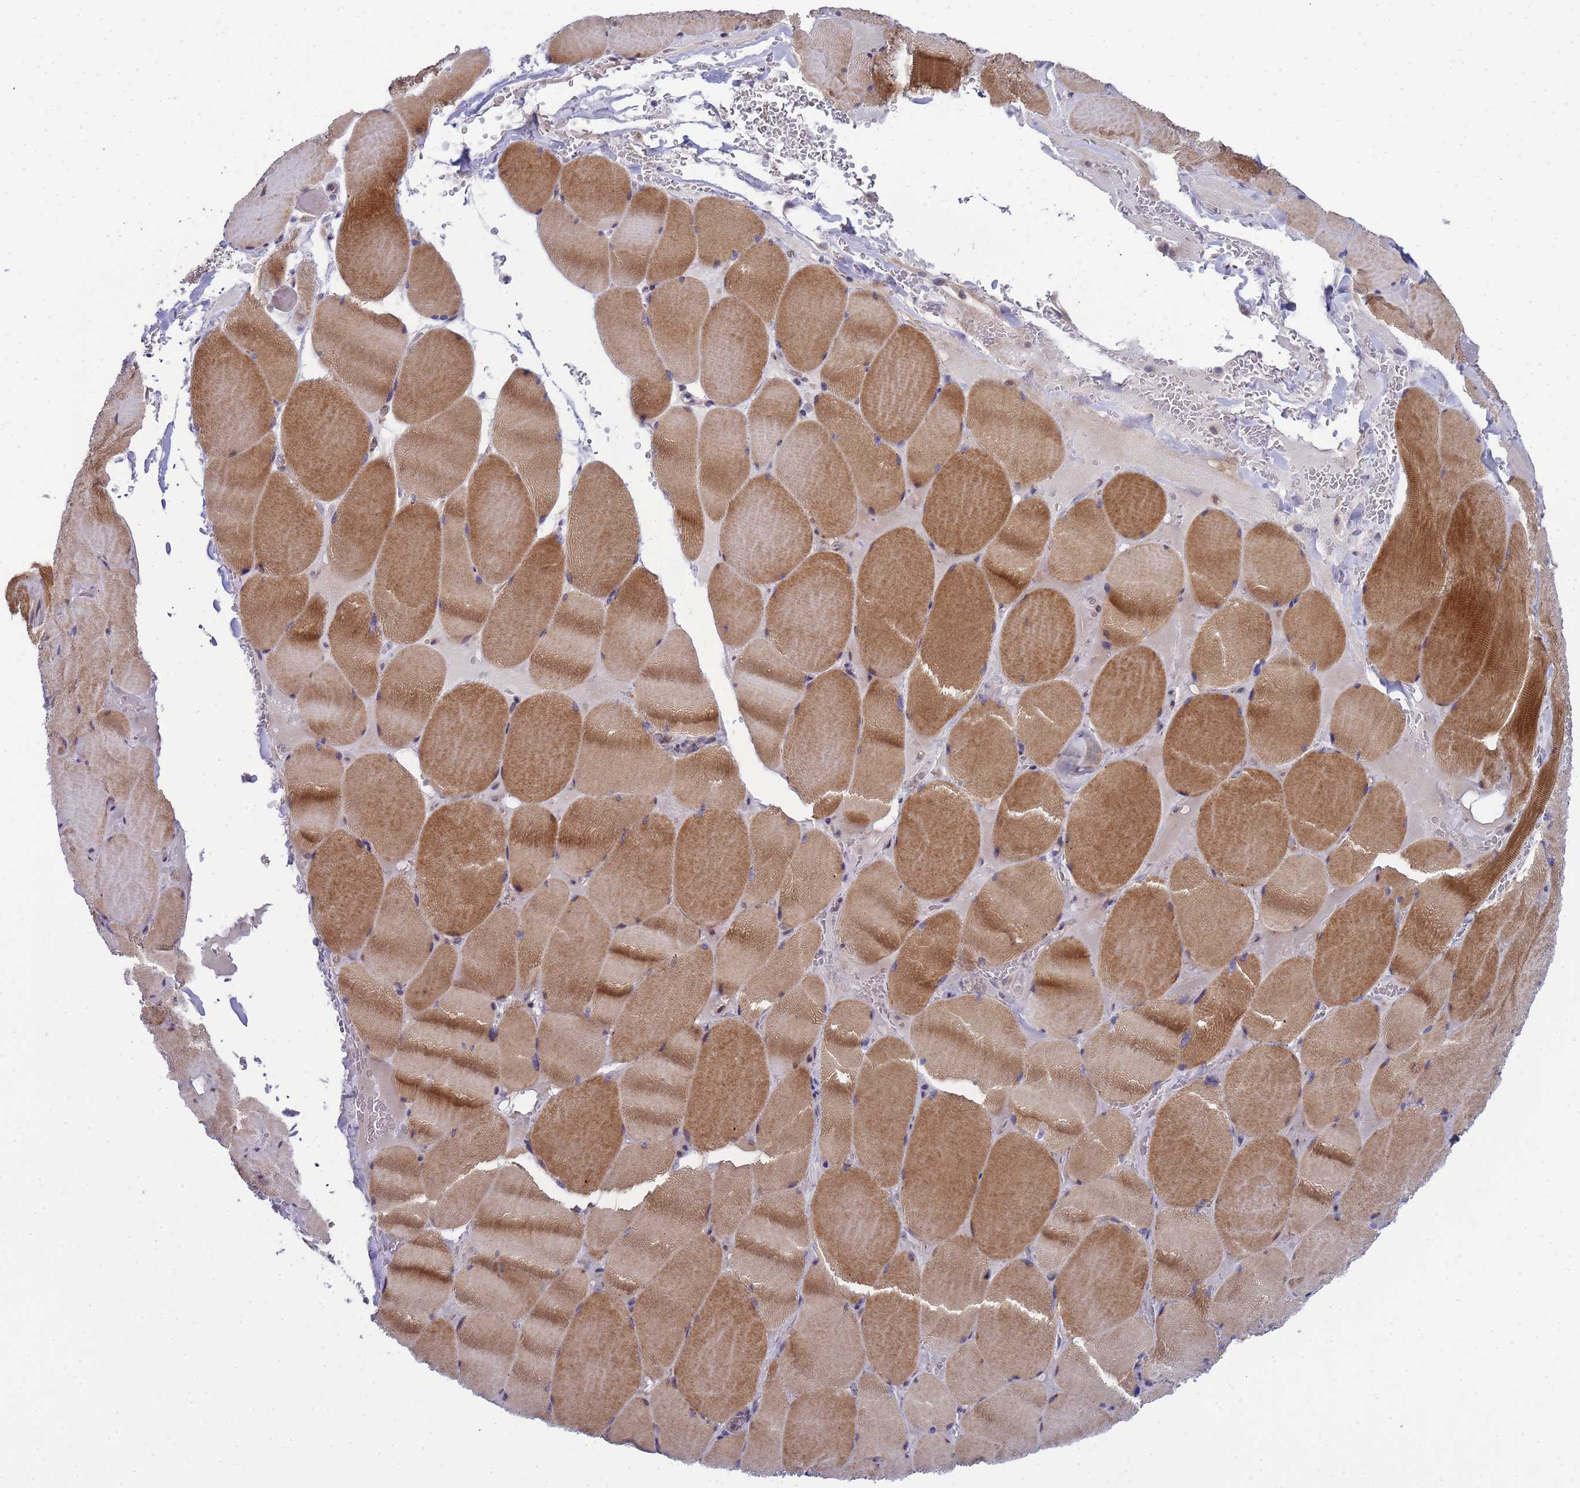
{"staining": {"intensity": "strong", "quantity": "25%-75%", "location": "cytoplasmic/membranous"}, "tissue": "skeletal muscle", "cell_type": "Myocytes", "image_type": "normal", "snomed": [{"axis": "morphology", "description": "Normal tissue, NOS"}, {"axis": "topography", "description": "Skeletal muscle"}, {"axis": "topography", "description": "Head-Neck"}], "caption": "Unremarkable skeletal muscle was stained to show a protein in brown. There is high levels of strong cytoplasmic/membranous positivity in approximately 25%-75% of myocytes. (brown staining indicates protein expression, while blue staining denotes nuclei).", "gene": "ENOSF1", "patient": {"sex": "male", "age": 66}}